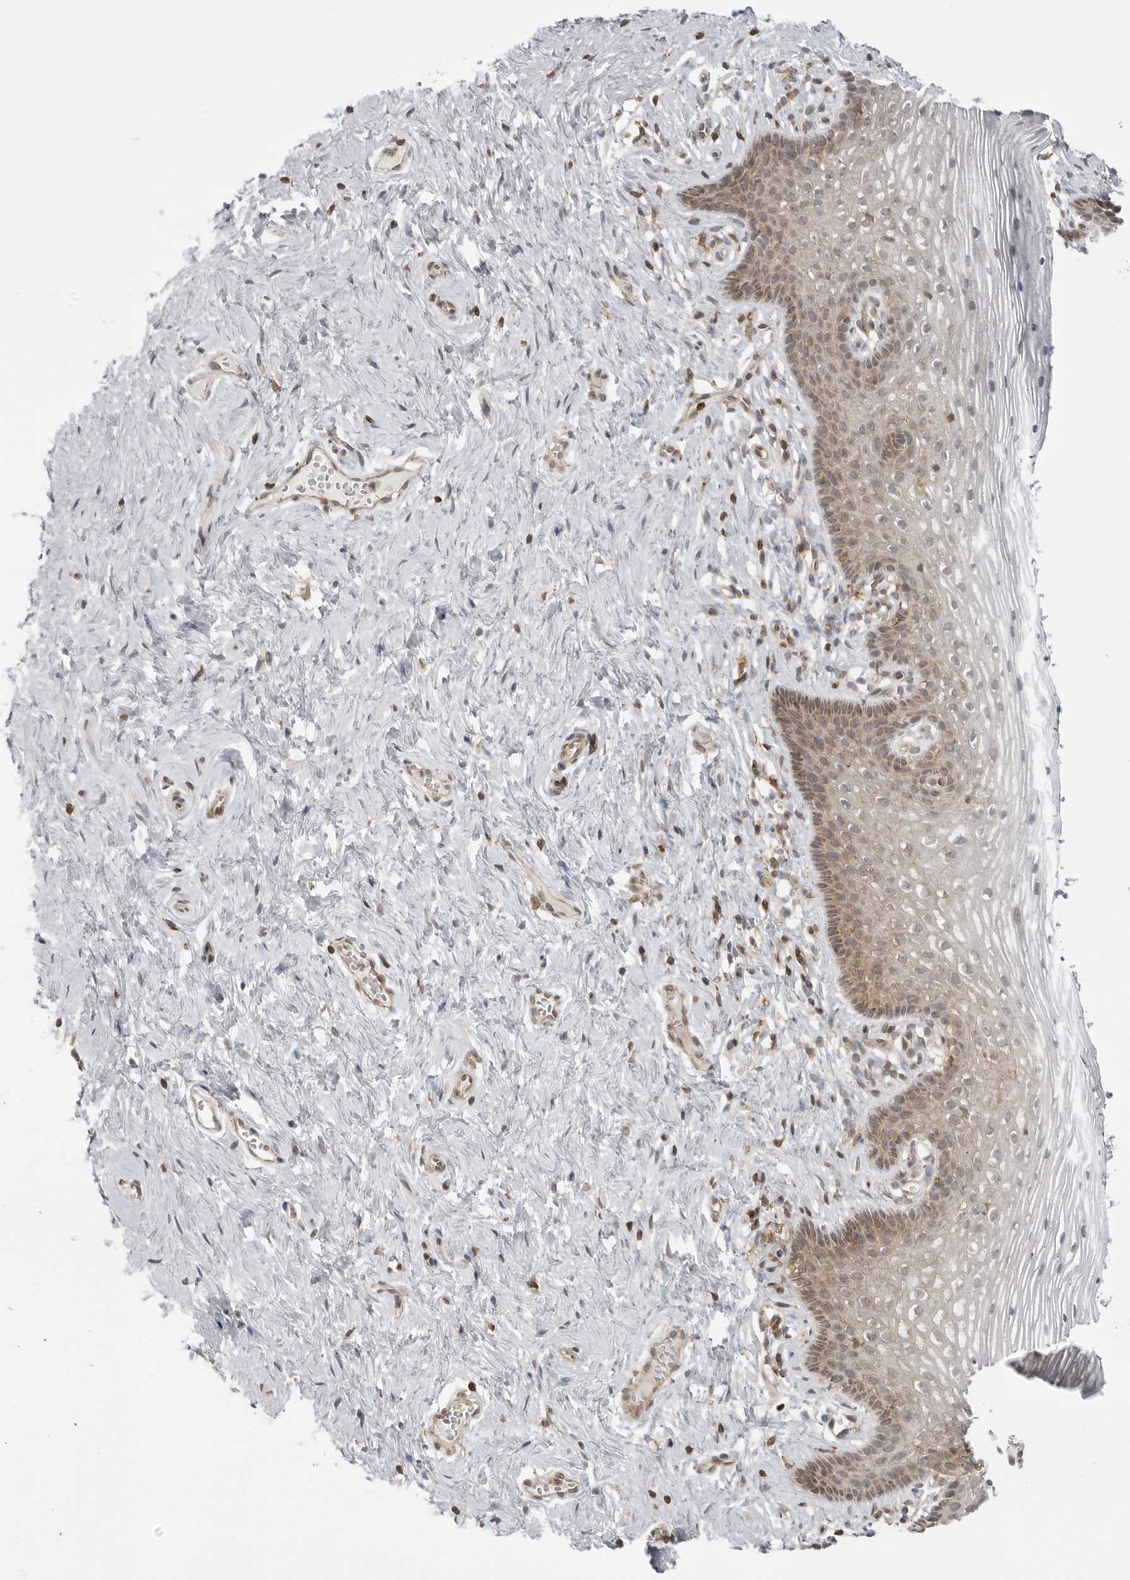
{"staining": {"intensity": "moderate", "quantity": "25%-75%", "location": "cytoplasmic/membranous"}, "tissue": "vagina", "cell_type": "Squamous epithelial cells", "image_type": "normal", "snomed": [{"axis": "morphology", "description": "Normal tissue, NOS"}, {"axis": "topography", "description": "Vagina"}], "caption": "Approximately 25%-75% of squamous epithelial cells in benign vagina show moderate cytoplasmic/membranous protein positivity as visualized by brown immunohistochemical staining.", "gene": "GPC2", "patient": {"sex": "female", "age": 32}}